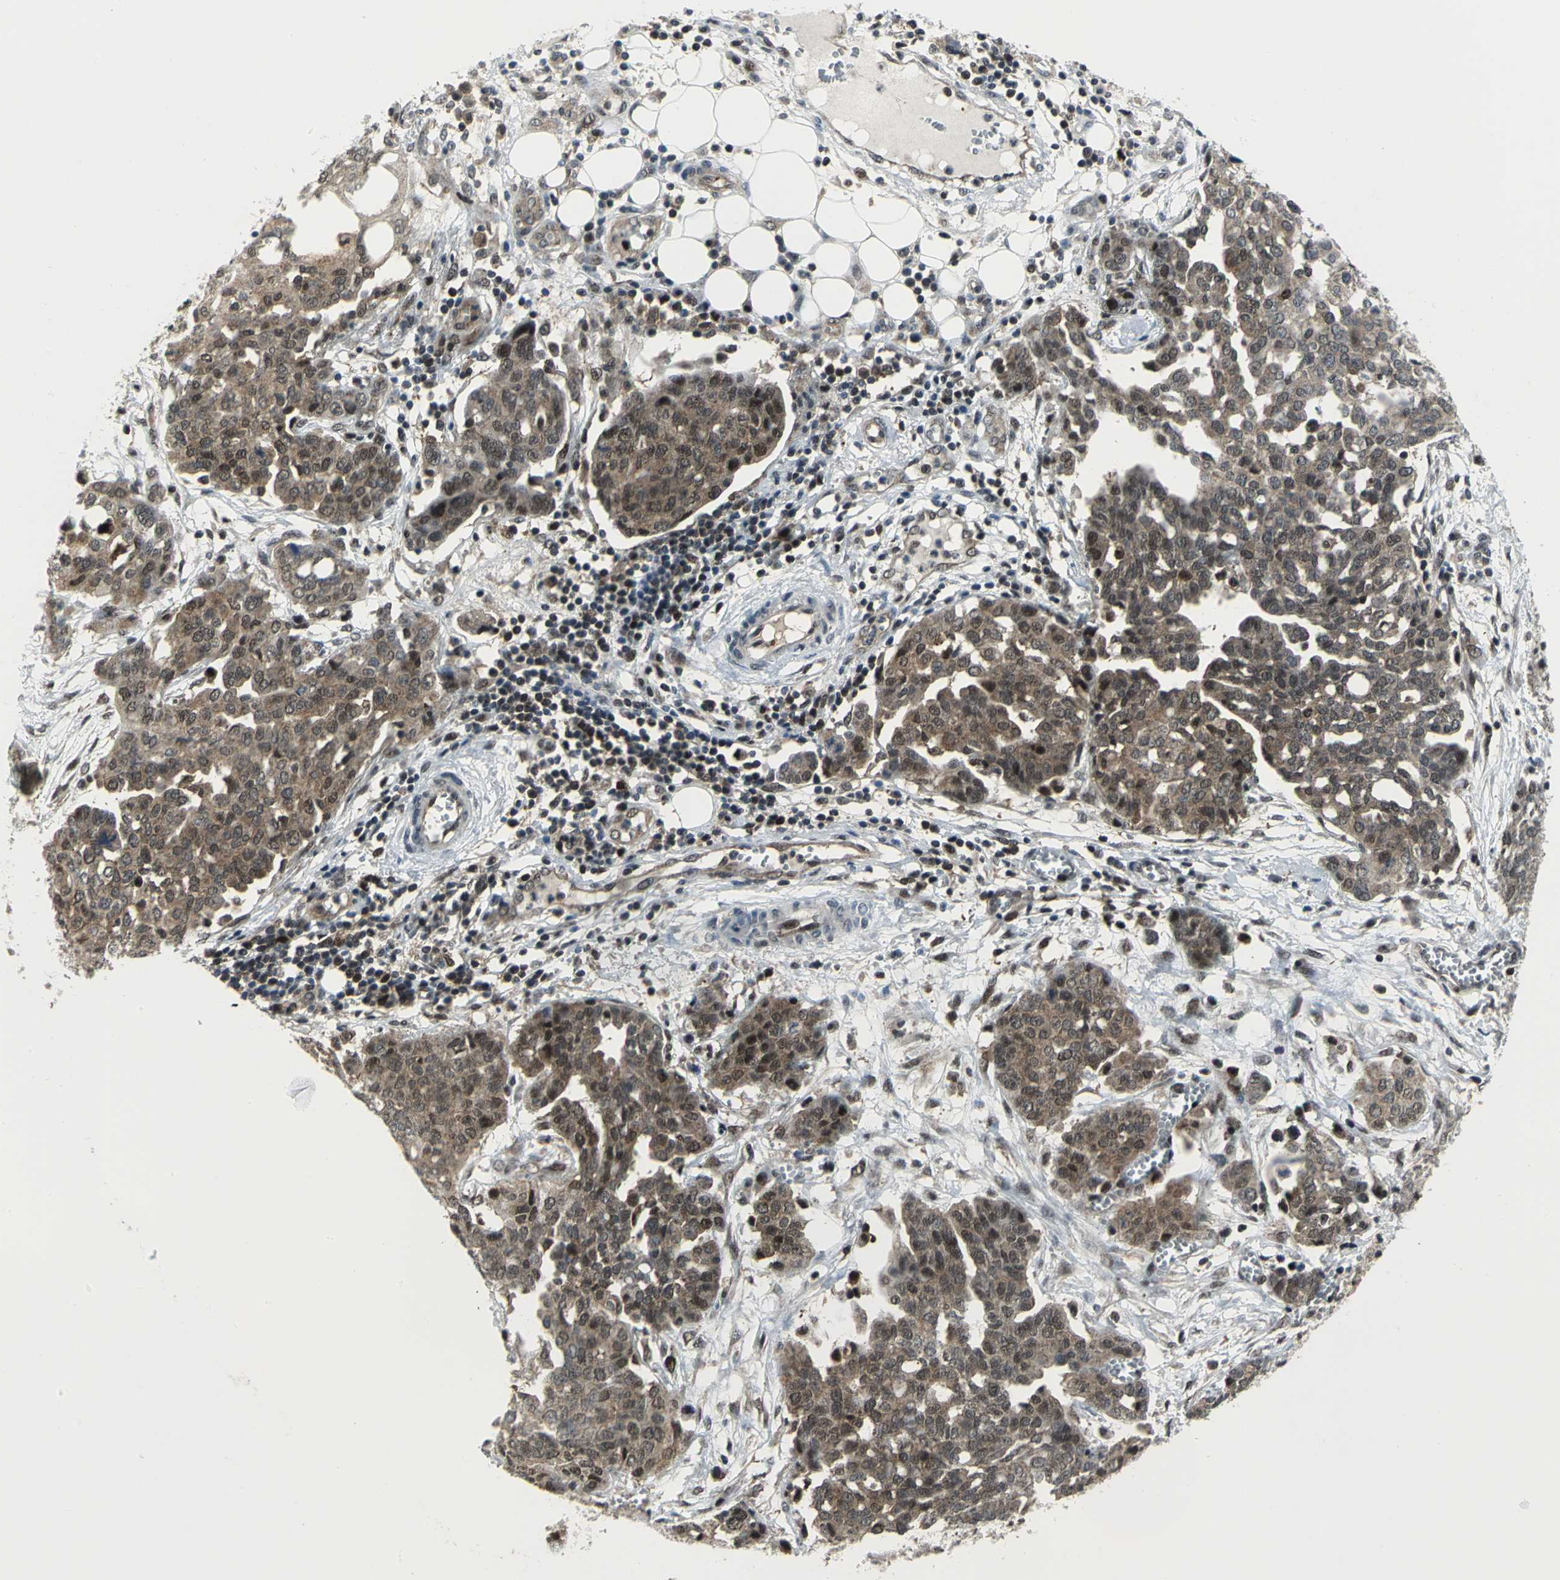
{"staining": {"intensity": "moderate", "quantity": "25%-75%", "location": "cytoplasmic/membranous,nuclear"}, "tissue": "ovarian cancer", "cell_type": "Tumor cells", "image_type": "cancer", "snomed": [{"axis": "morphology", "description": "Cystadenocarcinoma, serous, NOS"}, {"axis": "topography", "description": "Soft tissue"}, {"axis": "topography", "description": "Ovary"}], "caption": "A photomicrograph showing moderate cytoplasmic/membranous and nuclear positivity in about 25%-75% of tumor cells in ovarian cancer (serous cystadenocarcinoma), as visualized by brown immunohistochemical staining.", "gene": "PSMA4", "patient": {"sex": "female", "age": 57}}